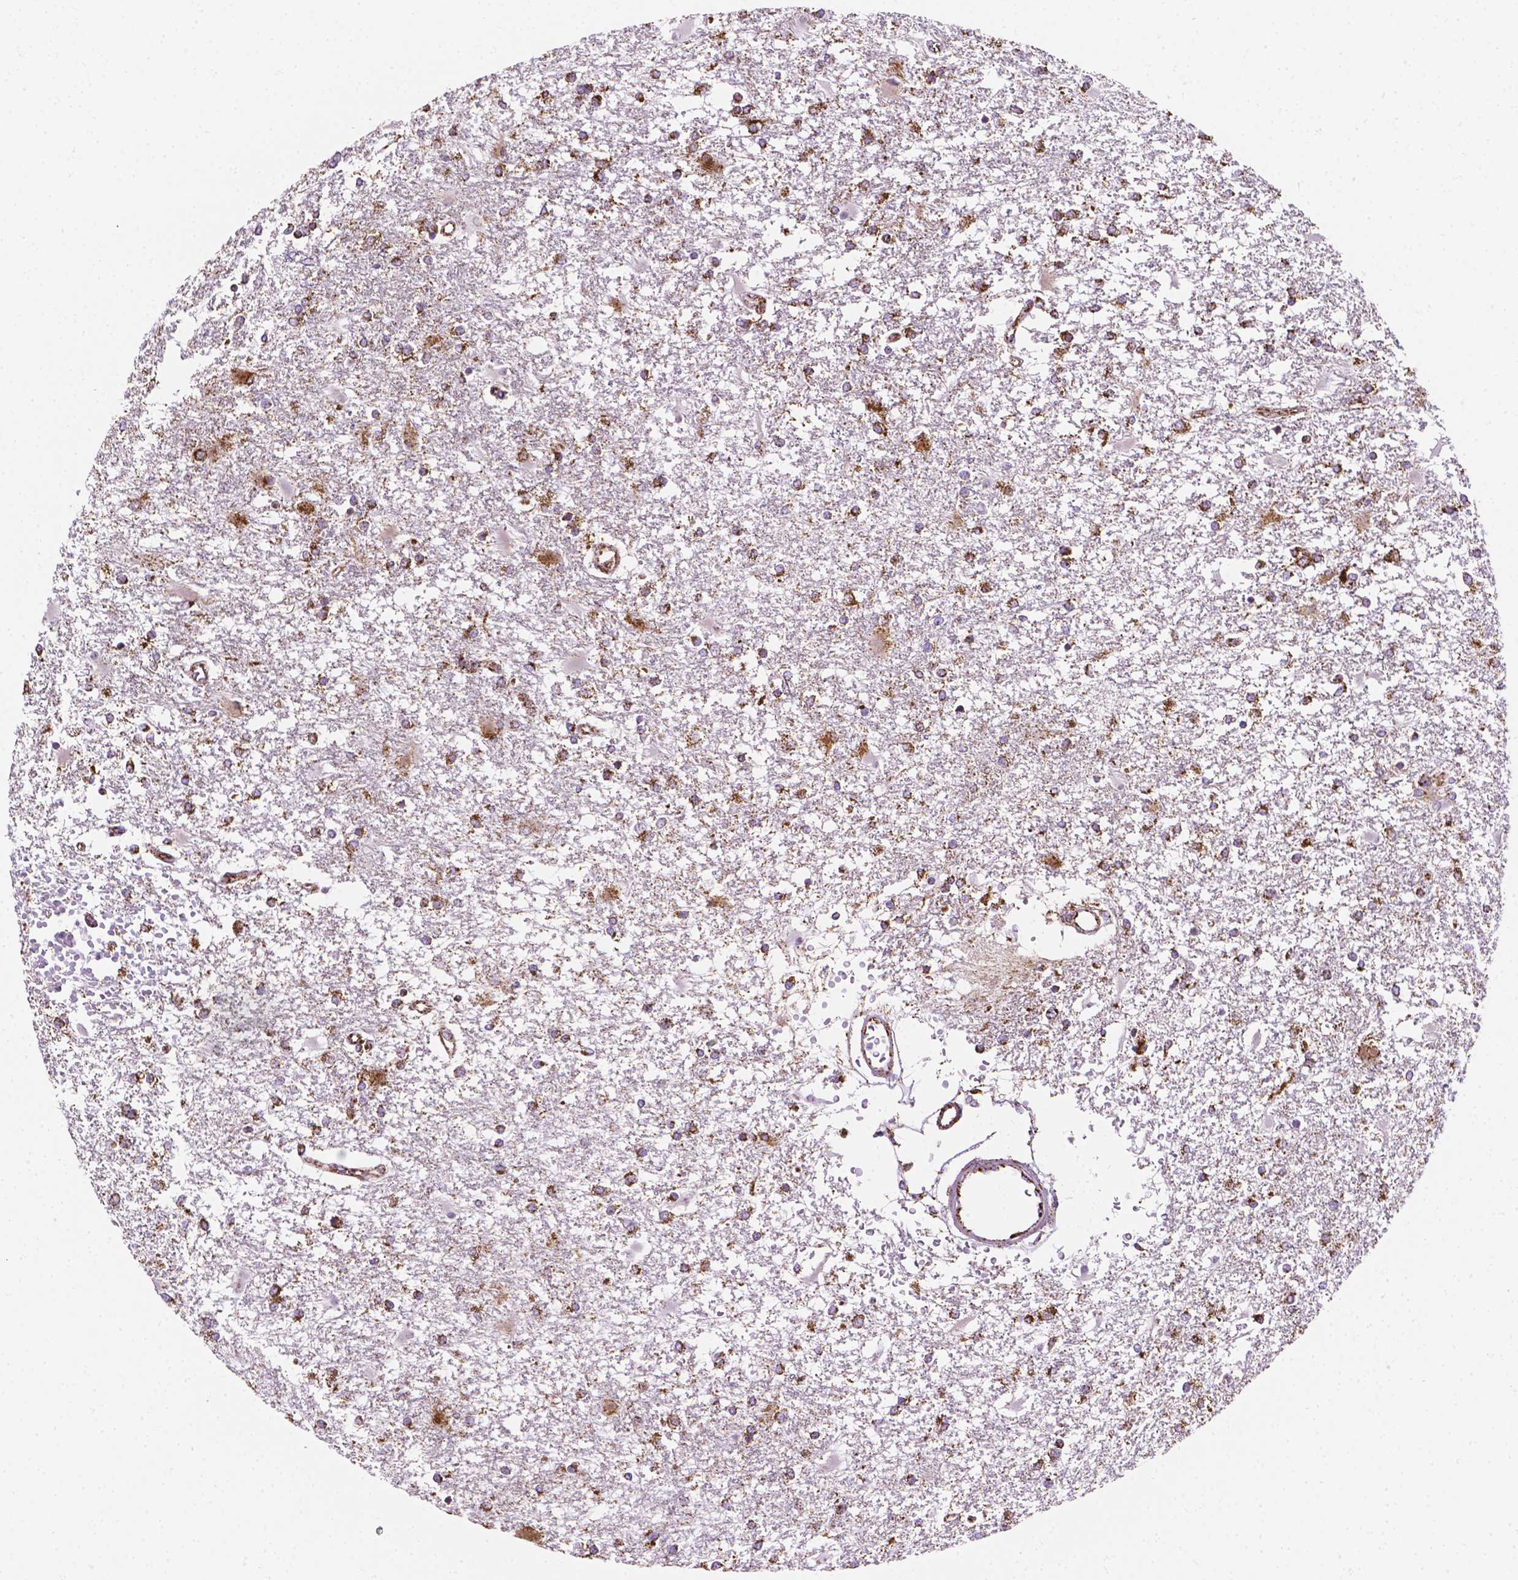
{"staining": {"intensity": "strong", "quantity": ">75%", "location": "cytoplasmic/membranous"}, "tissue": "glioma", "cell_type": "Tumor cells", "image_type": "cancer", "snomed": [{"axis": "morphology", "description": "Glioma, malignant, High grade"}, {"axis": "topography", "description": "Cerebral cortex"}], "caption": "This is a photomicrograph of immunohistochemistry staining of glioma, which shows strong staining in the cytoplasmic/membranous of tumor cells.", "gene": "RMDN3", "patient": {"sex": "male", "age": 79}}